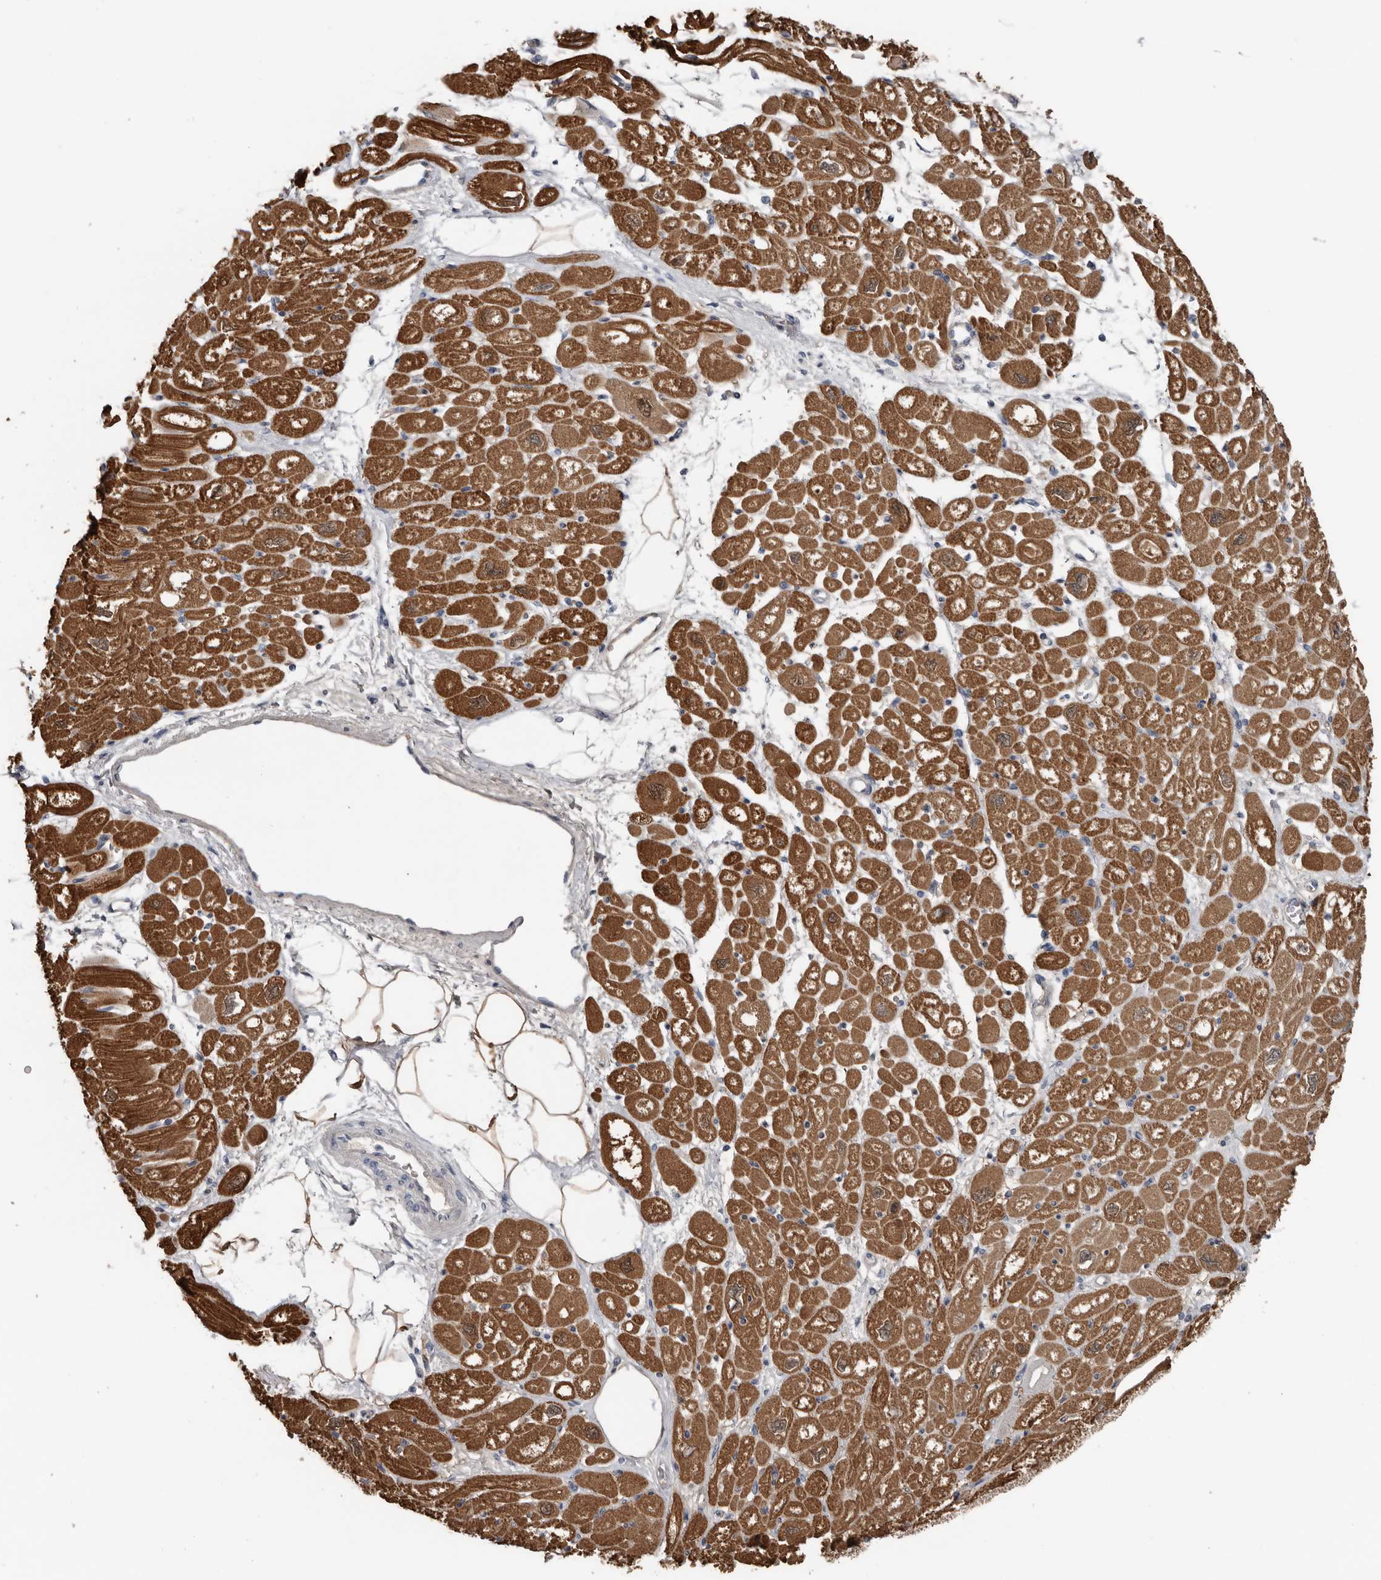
{"staining": {"intensity": "moderate", "quantity": ">75%", "location": "cytoplasmic/membranous"}, "tissue": "heart muscle", "cell_type": "Cardiomyocytes", "image_type": "normal", "snomed": [{"axis": "morphology", "description": "Normal tissue, NOS"}, {"axis": "topography", "description": "Heart"}], "caption": "Brown immunohistochemical staining in unremarkable human heart muscle displays moderate cytoplasmic/membranous expression in approximately >75% of cardiomyocytes.", "gene": "FABP7", "patient": {"sex": "male", "age": 50}}